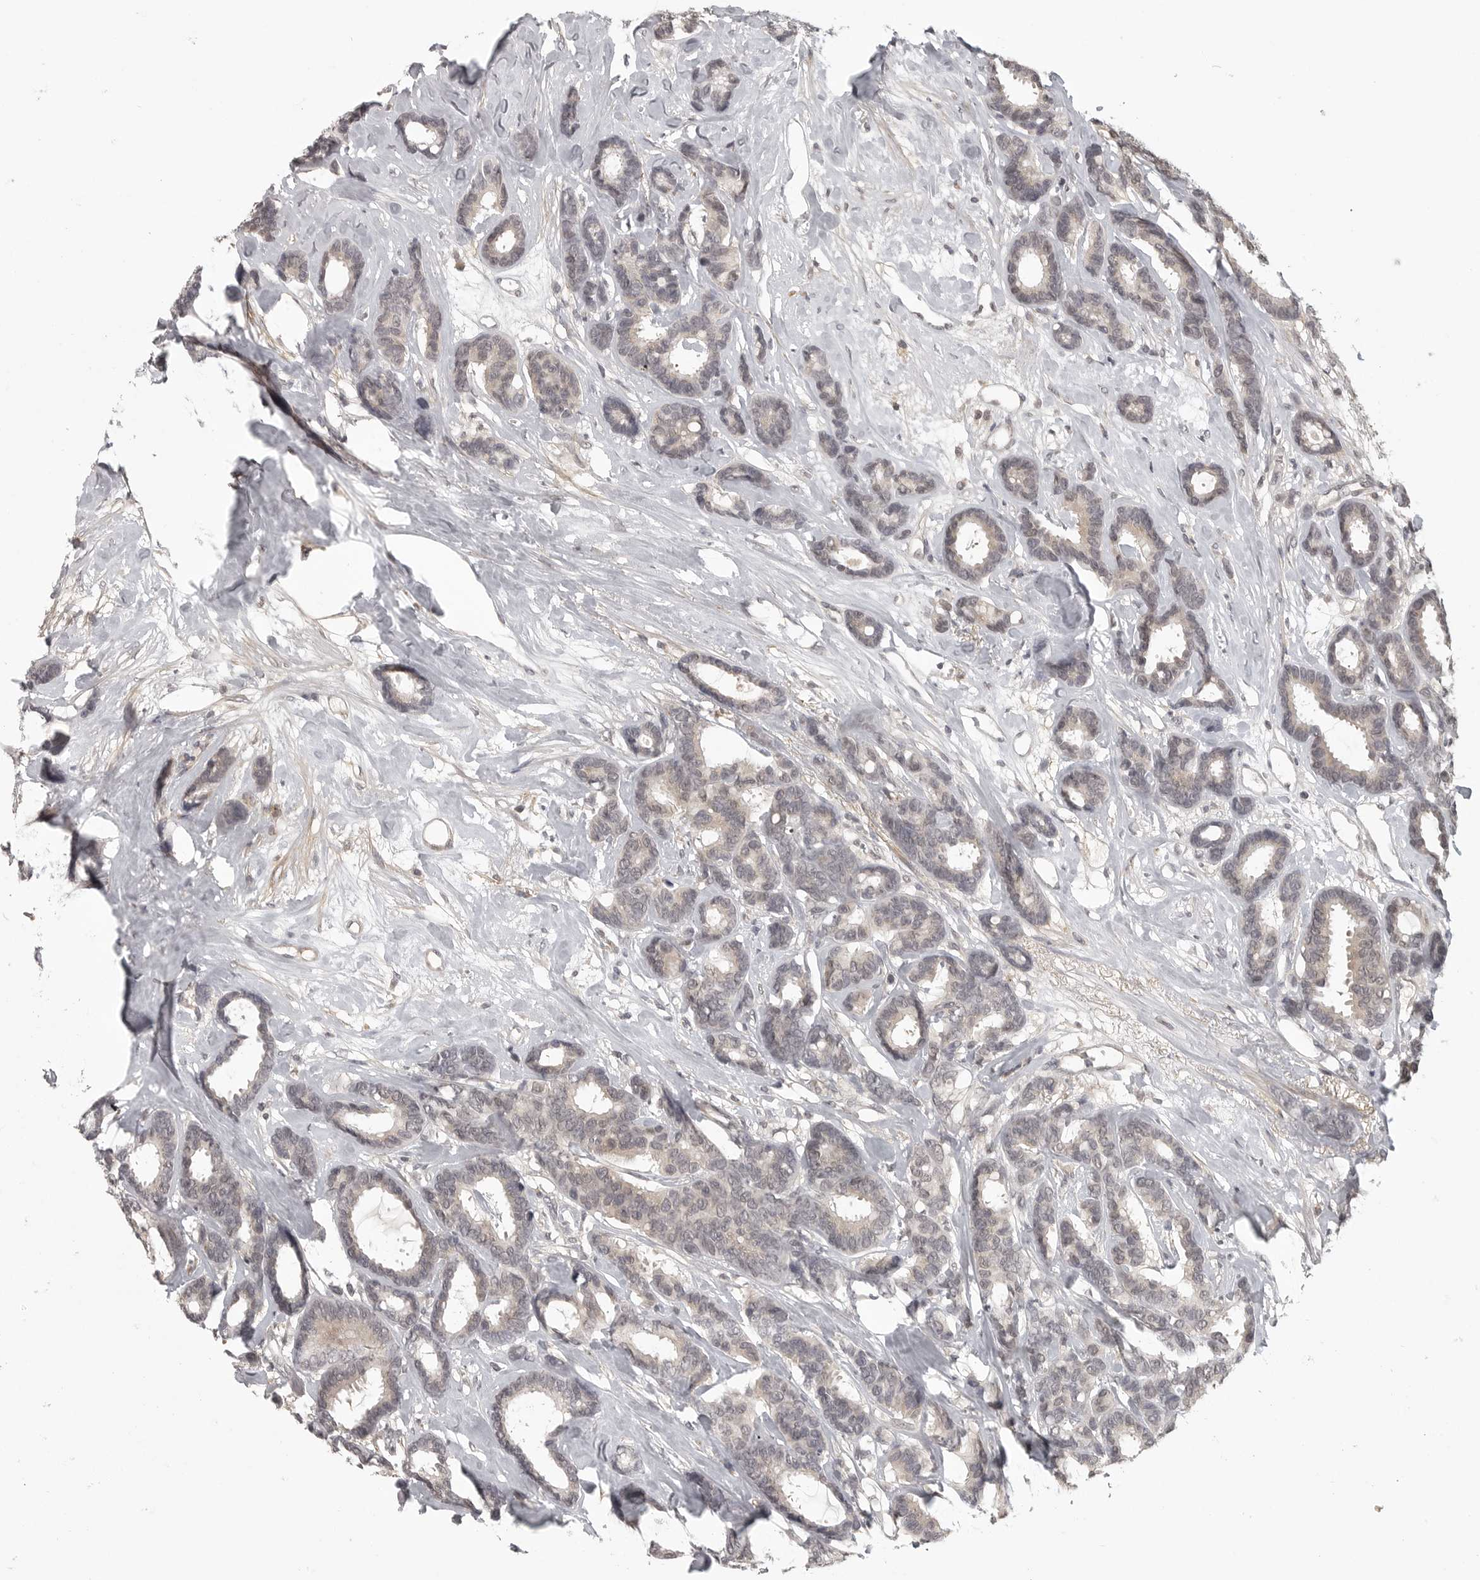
{"staining": {"intensity": "weak", "quantity": "<25%", "location": "cytoplasmic/membranous,nuclear"}, "tissue": "breast cancer", "cell_type": "Tumor cells", "image_type": "cancer", "snomed": [{"axis": "morphology", "description": "Duct carcinoma"}, {"axis": "topography", "description": "Breast"}], "caption": "Histopathology image shows no significant protein expression in tumor cells of breast cancer (intraductal carcinoma).", "gene": "UROD", "patient": {"sex": "female", "age": 87}}